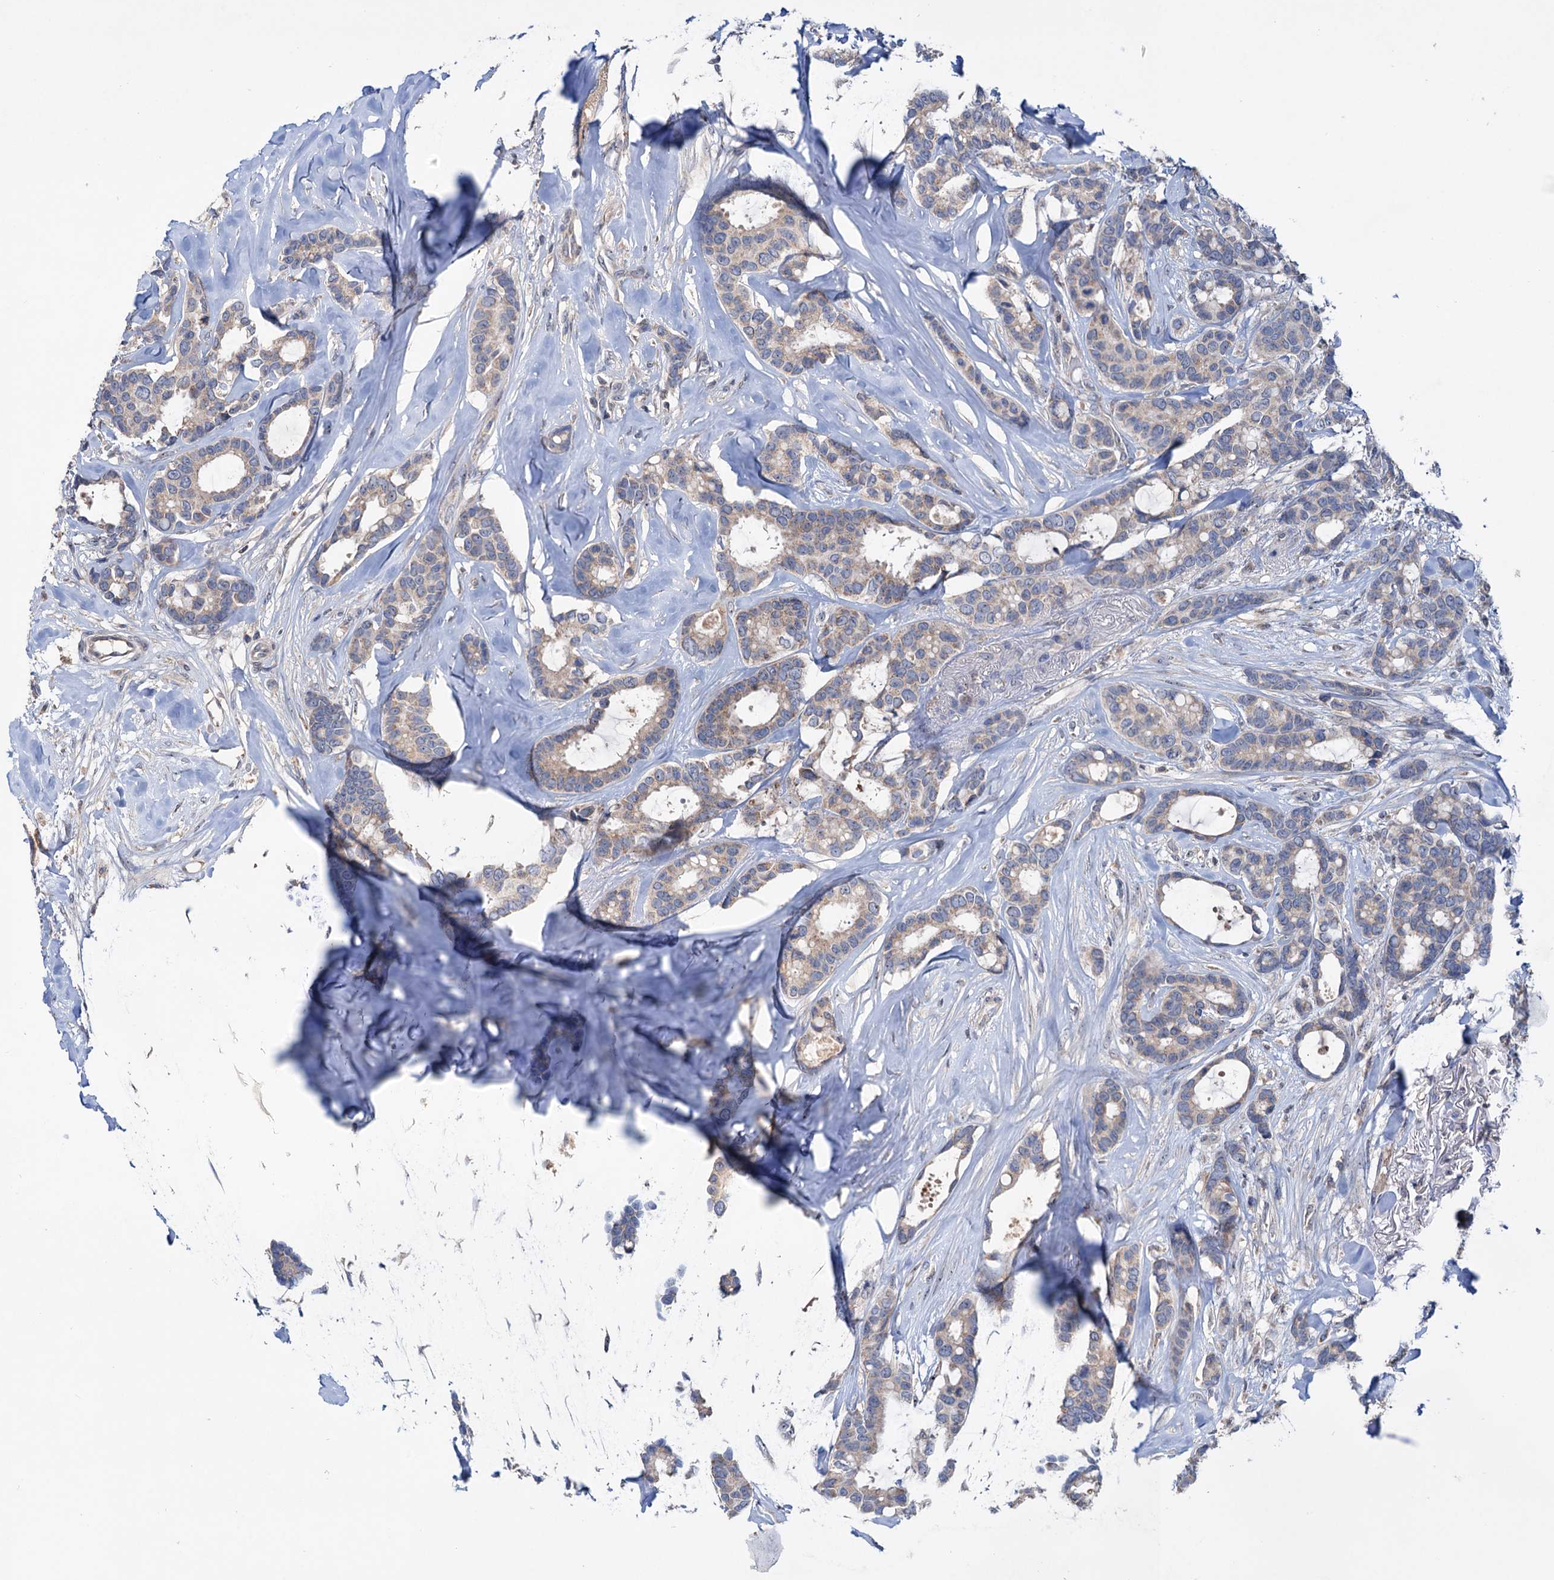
{"staining": {"intensity": "weak", "quantity": ">75%", "location": "cytoplasmic/membranous"}, "tissue": "breast cancer", "cell_type": "Tumor cells", "image_type": "cancer", "snomed": [{"axis": "morphology", "description": "Duct carcinoma"}, {"axis": "topography", "description": "Breast"}], "caption": "Breast cancer (intraductal carcinoma) stained for a protein (brown) shows weak cytoplasmic/membranous positive expression in approximately >75% of tumor cells.", "gene": "HTR3B", "patient": {"sex": "female", "age": 87}}